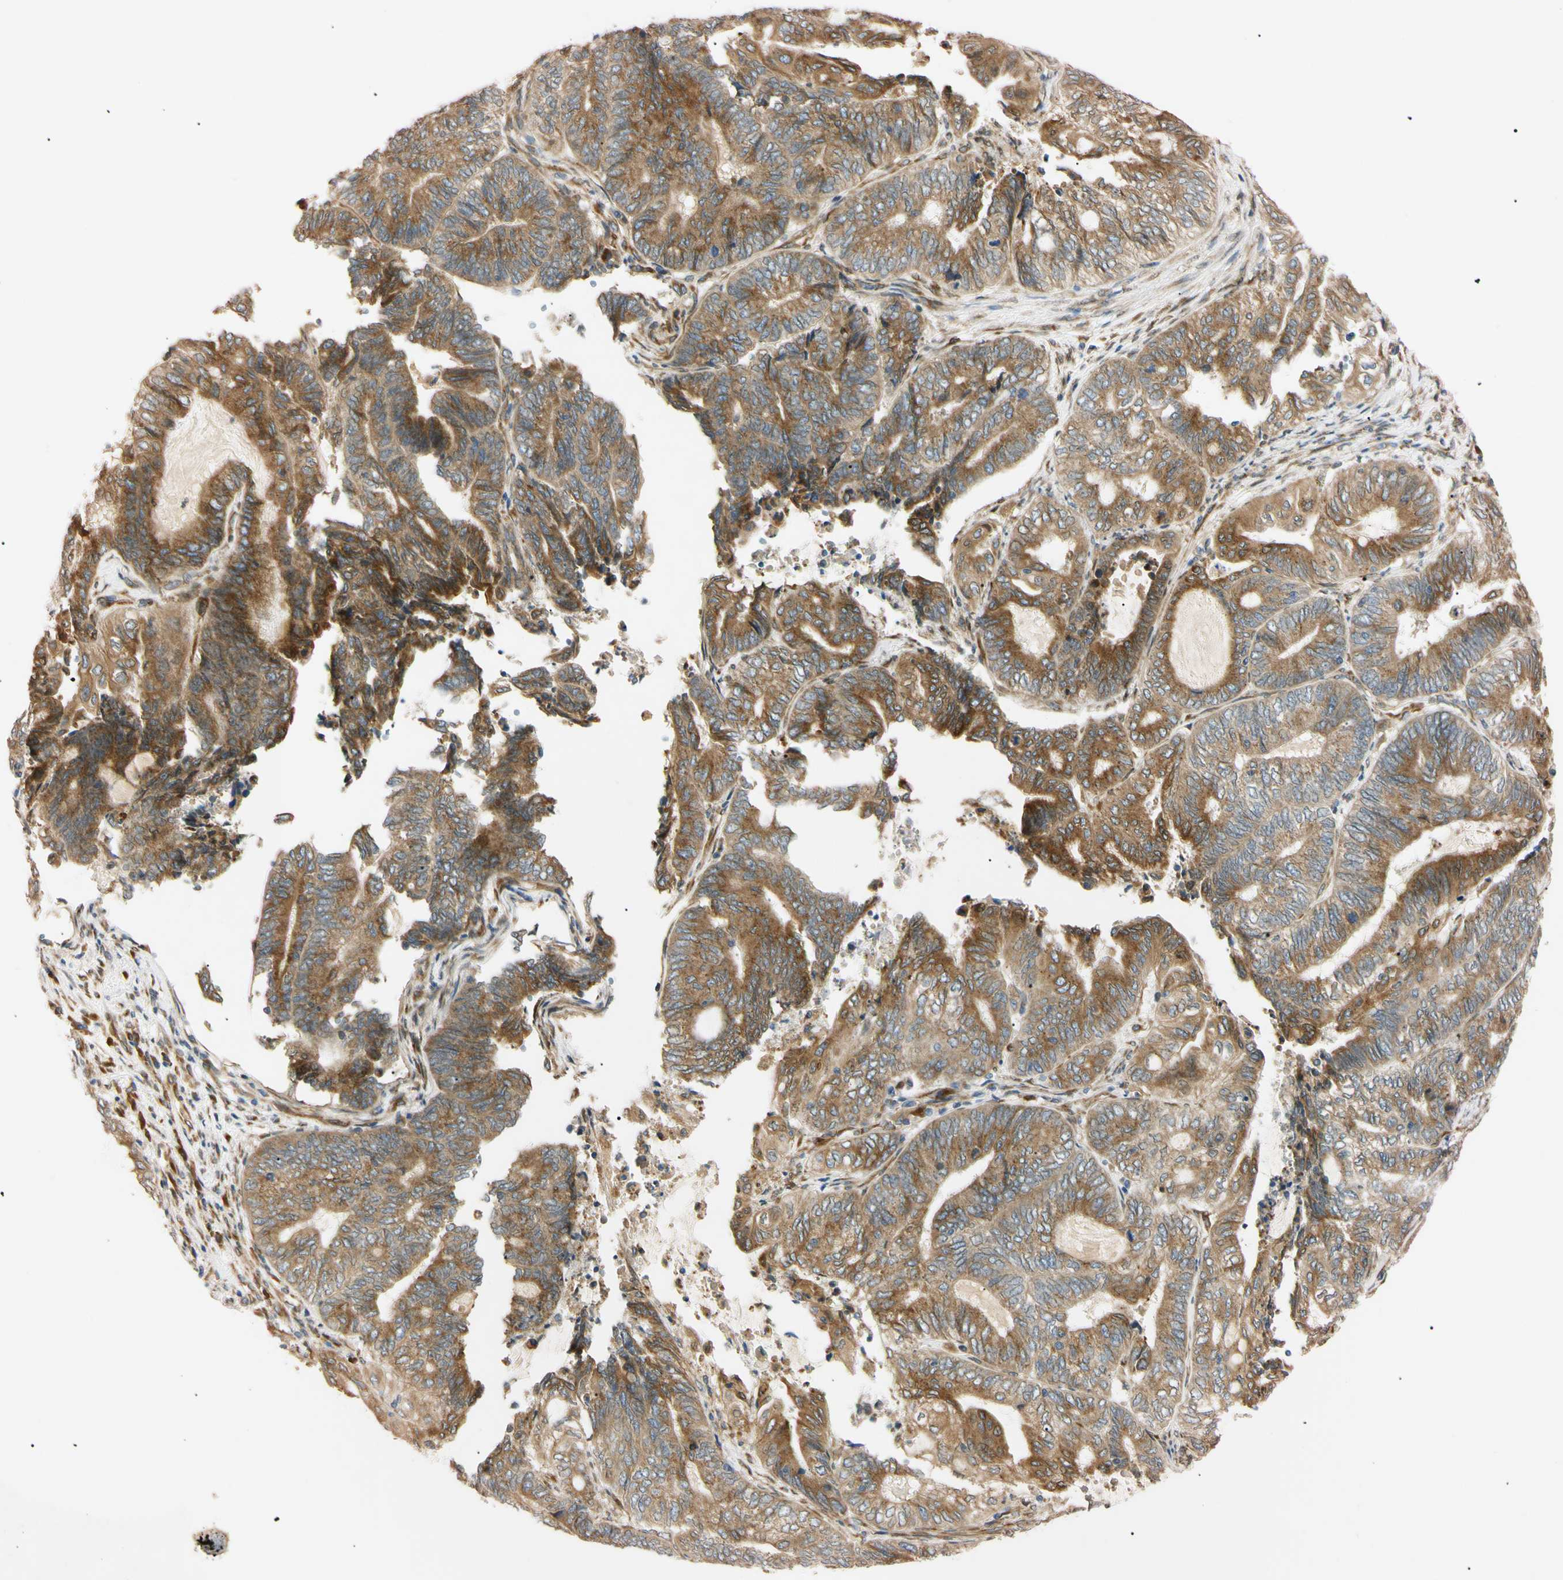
{"staining": {"intensity": "moderate", "quantity": ">75%", "location": "cytoplasmic/membranous"}, "tissue": "endometrial cancer", "cell_type": "Tumor cells", "image_type": "cancer", "snomed": [{"axis": "morphology", "description": "Adenocarcinoma, NOS"}, {"axis": "topography", "description": "Uterus"}, {"axis": "topography", "description": "Endometrium"}], "caption": "Human endometrial cancer (adenocarcinoma) stained with a protein marker demonstrates moderate staining in tumor cells.", "gene": "IER3IP1", "patient": {"sex": "female", "age": 70}}